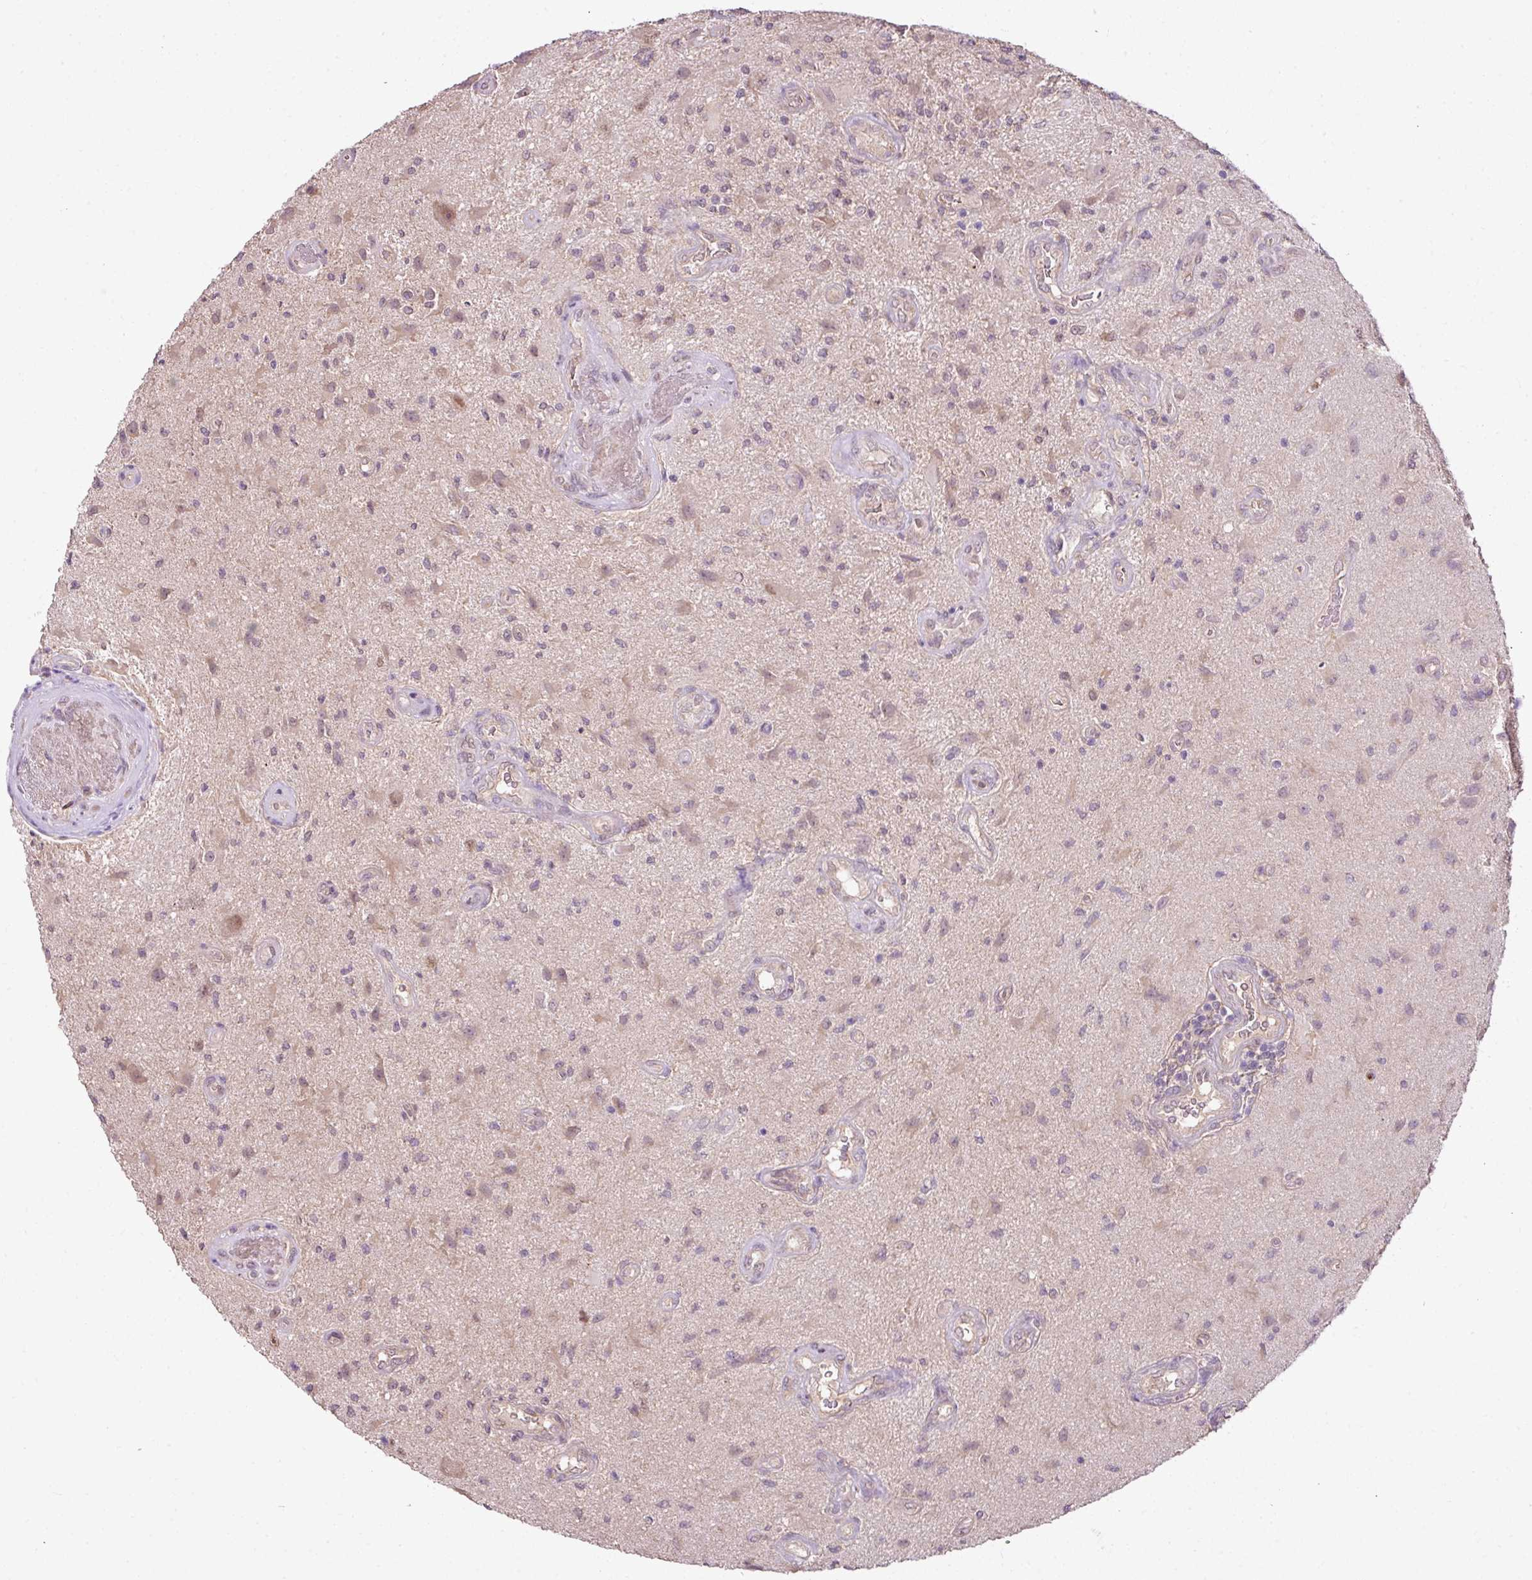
{"staining": {"intensity": "moderate", "quantity": "<25%", "location": "cytoplasmic/membranous"}, "tissue": "glioma", "cell_type": "Tumor cells", "image_type": "cancer", "snomed": [{"axis": "morphology", "description": "Glioma, malignant, High grade"}, {"axis": "topography", "description": "Brain"}], "caption": "The micrograph exhibits staining of glioma, revealing moderate cytoplasmic/membranous protein positivity (brown color) within tumor cells. The staining was performed using DAB to visualize the protein expression in brown, while the nuclei were stained in blue with hematoxylin (Magnification: 20x).", "gene": "DNAAF4", "patient": {"sex": "male", "age": 67}}